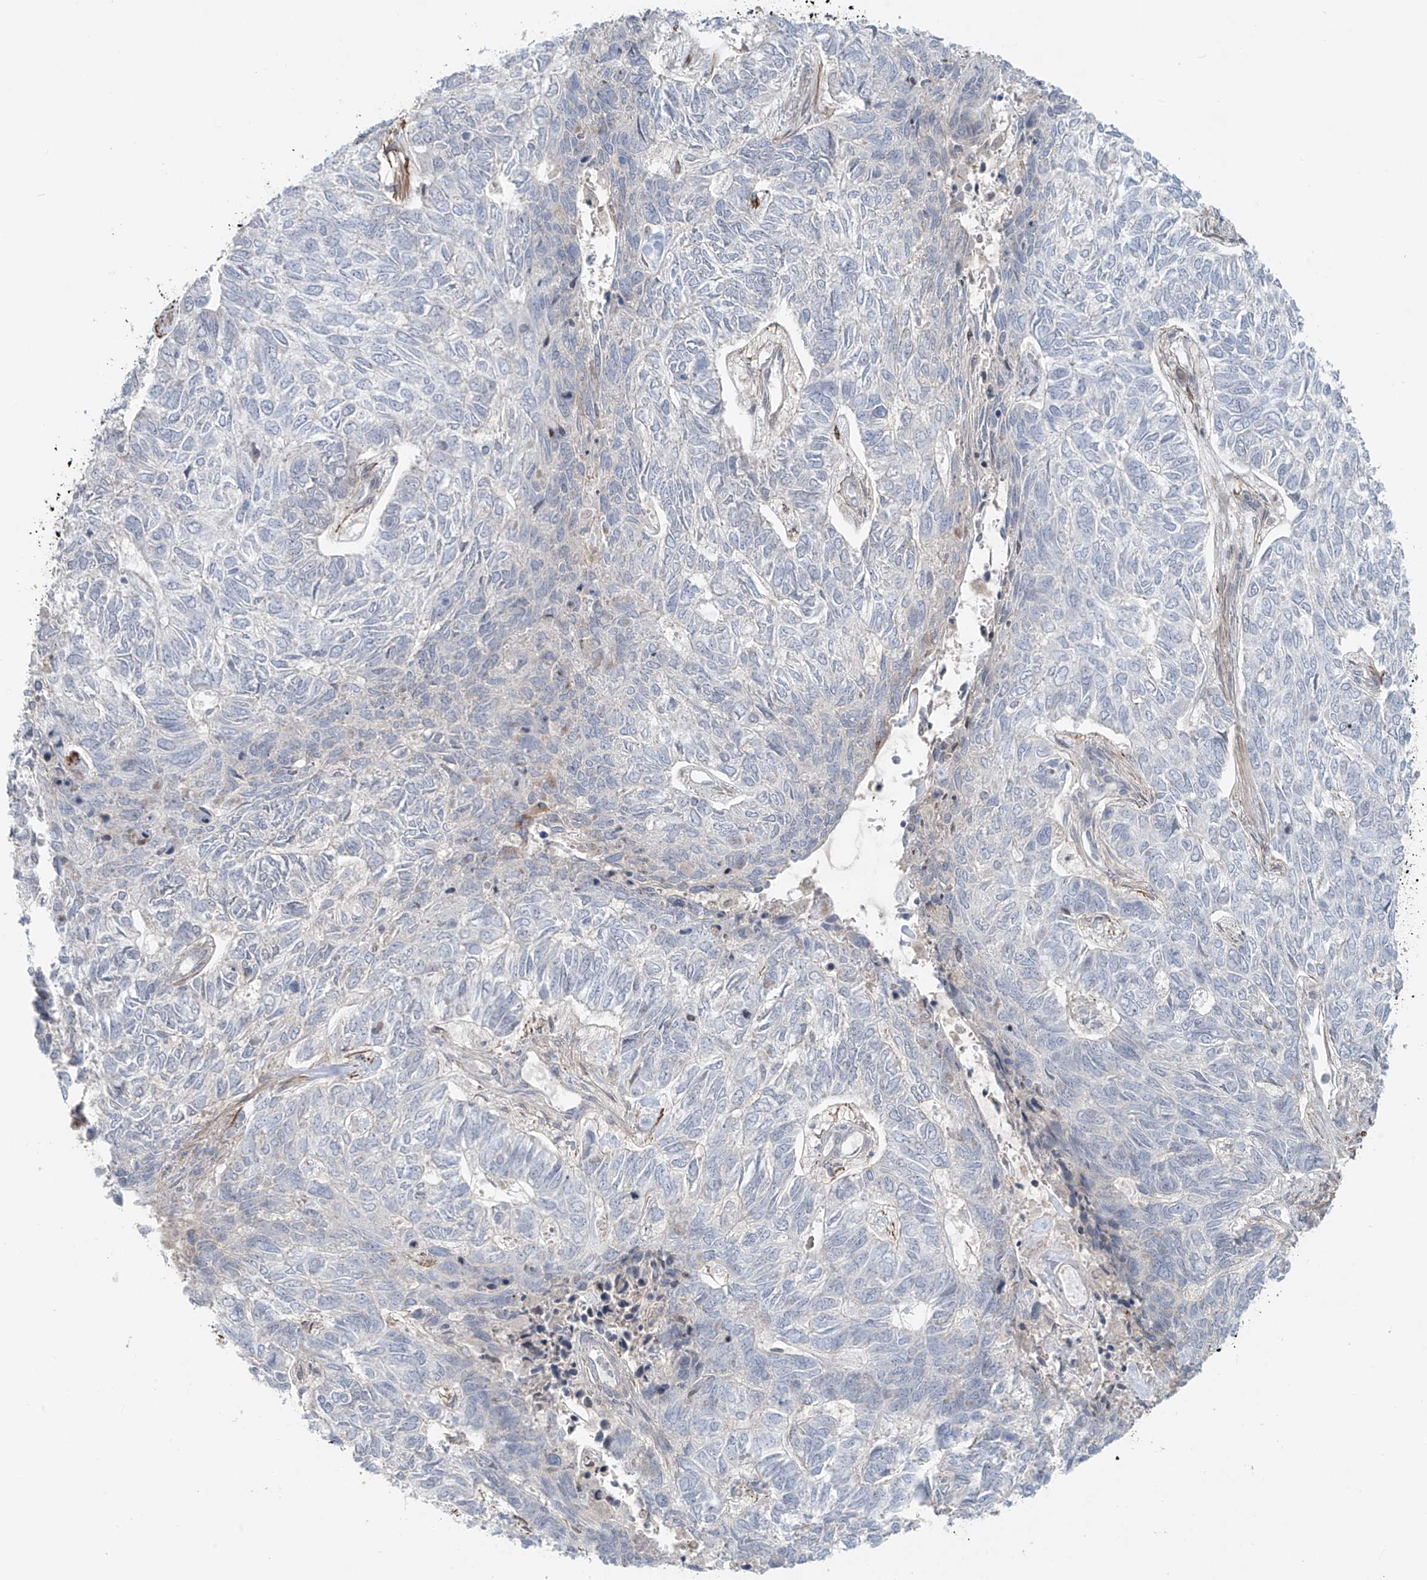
{"staining": {"intensity": "negative", "quantity": "none", "location": "none"}, "tissue": "skin cancer", "cell_type": "Tumor cells", "image_type": "cancer", "snomed": [{"axis": "morphology", "description": "Basal cell carcinoma"}, {"axis": "topography", "description": "Skin"}], "caption": "A histopathology image of skin cancer stained for a protein displays no brown staining in tumor cells.", "gene": "RASGEF1A", "patient": {"sex": "female", "age": 65}}